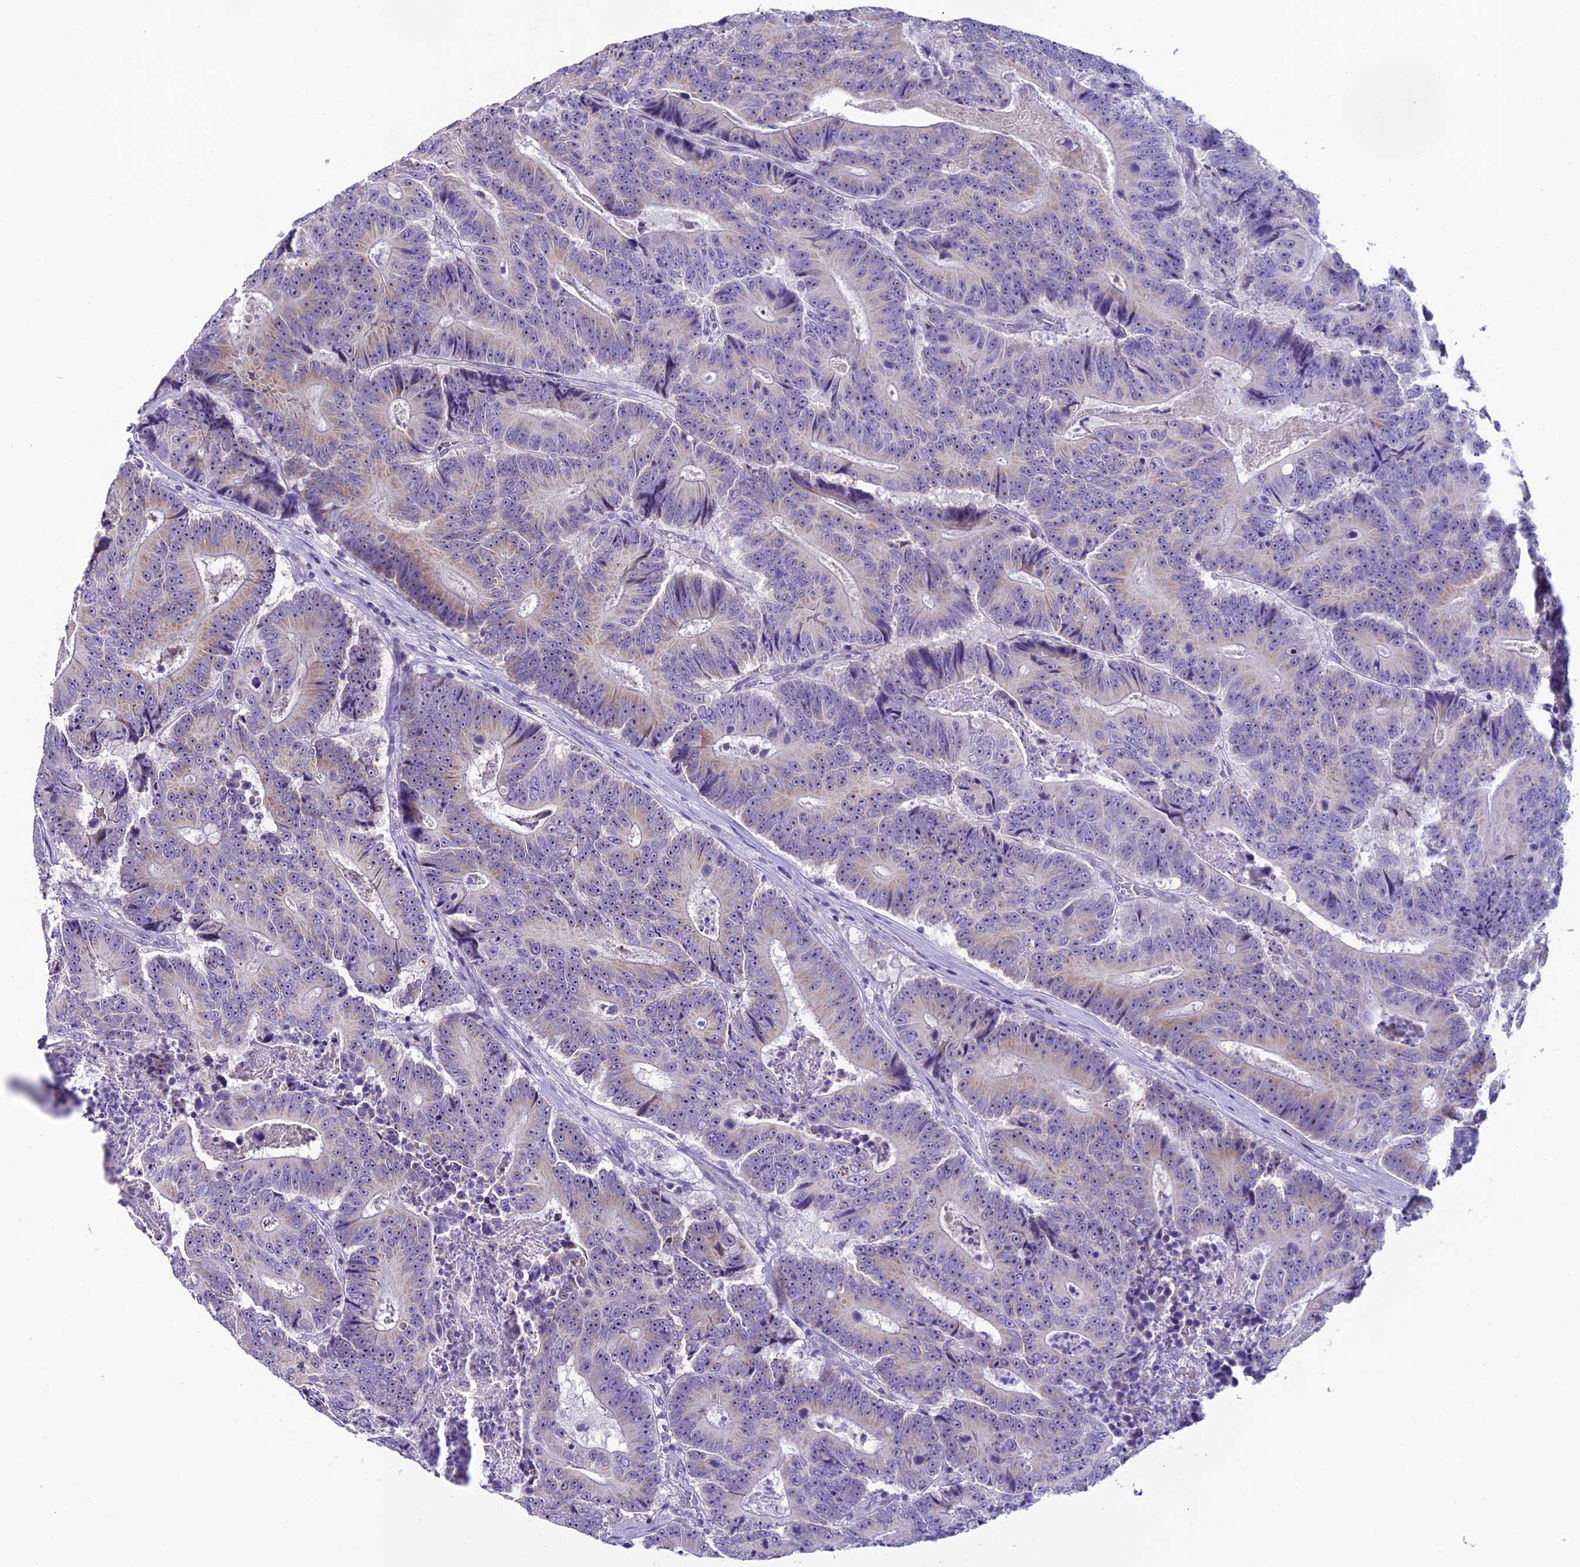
{"staining": {"intensity": "weak", "quantity": "<25%", "location": "cytoplasmic/membranous"}, "tissue": "colorectal cancer", "cell_type": "Tumor cells", "image_type": "cancer", "snomed": [{"axis": "morphology", "description": "Adenocarcinoma, NOS"}, {"axis": "topography", "description": "Colon"}], "caption": "IHC of colorectal adenocarcinoma shows no staining in tumor cells.", "gene": "SLC10A1", "patient": {"sex": "male", "age": 83}}